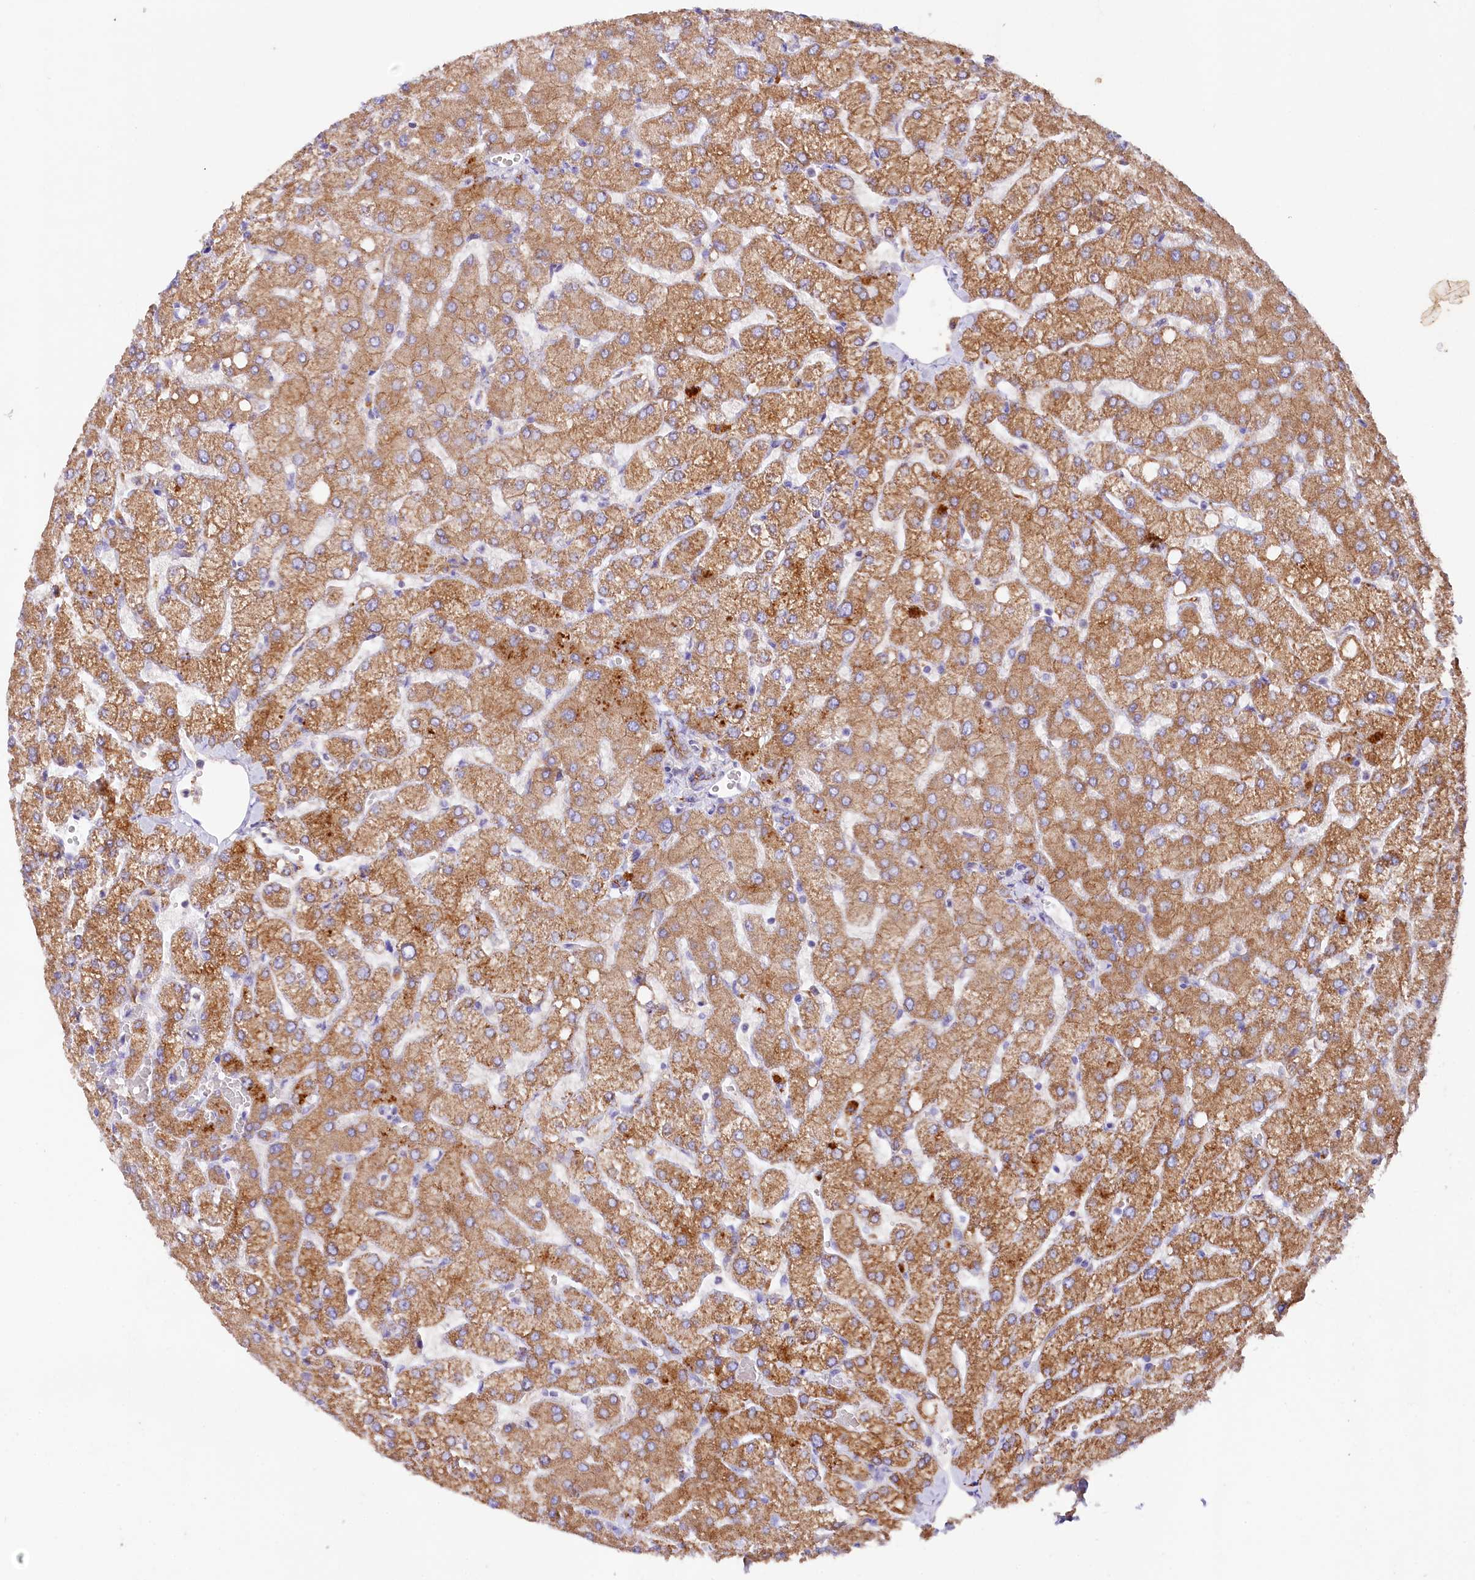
{"staining": {"intensity": "negative", "quantity": "none", "location": "none"}, "tissue": "liver", "cell_type": "Cholangiocytes", "image_type": "normal", "snomed": [{"axis": "morphology", "description": "Normal tissue, NOS"}, {"axis": "topography", "description": "Liver"}], "caption": "This is an immunohistochemistry photomicrograph of normal human liver. There is no expression in cholangiocytes.", "gene": "SACM1L", "patient": {"sex": "female", "age": 54}}